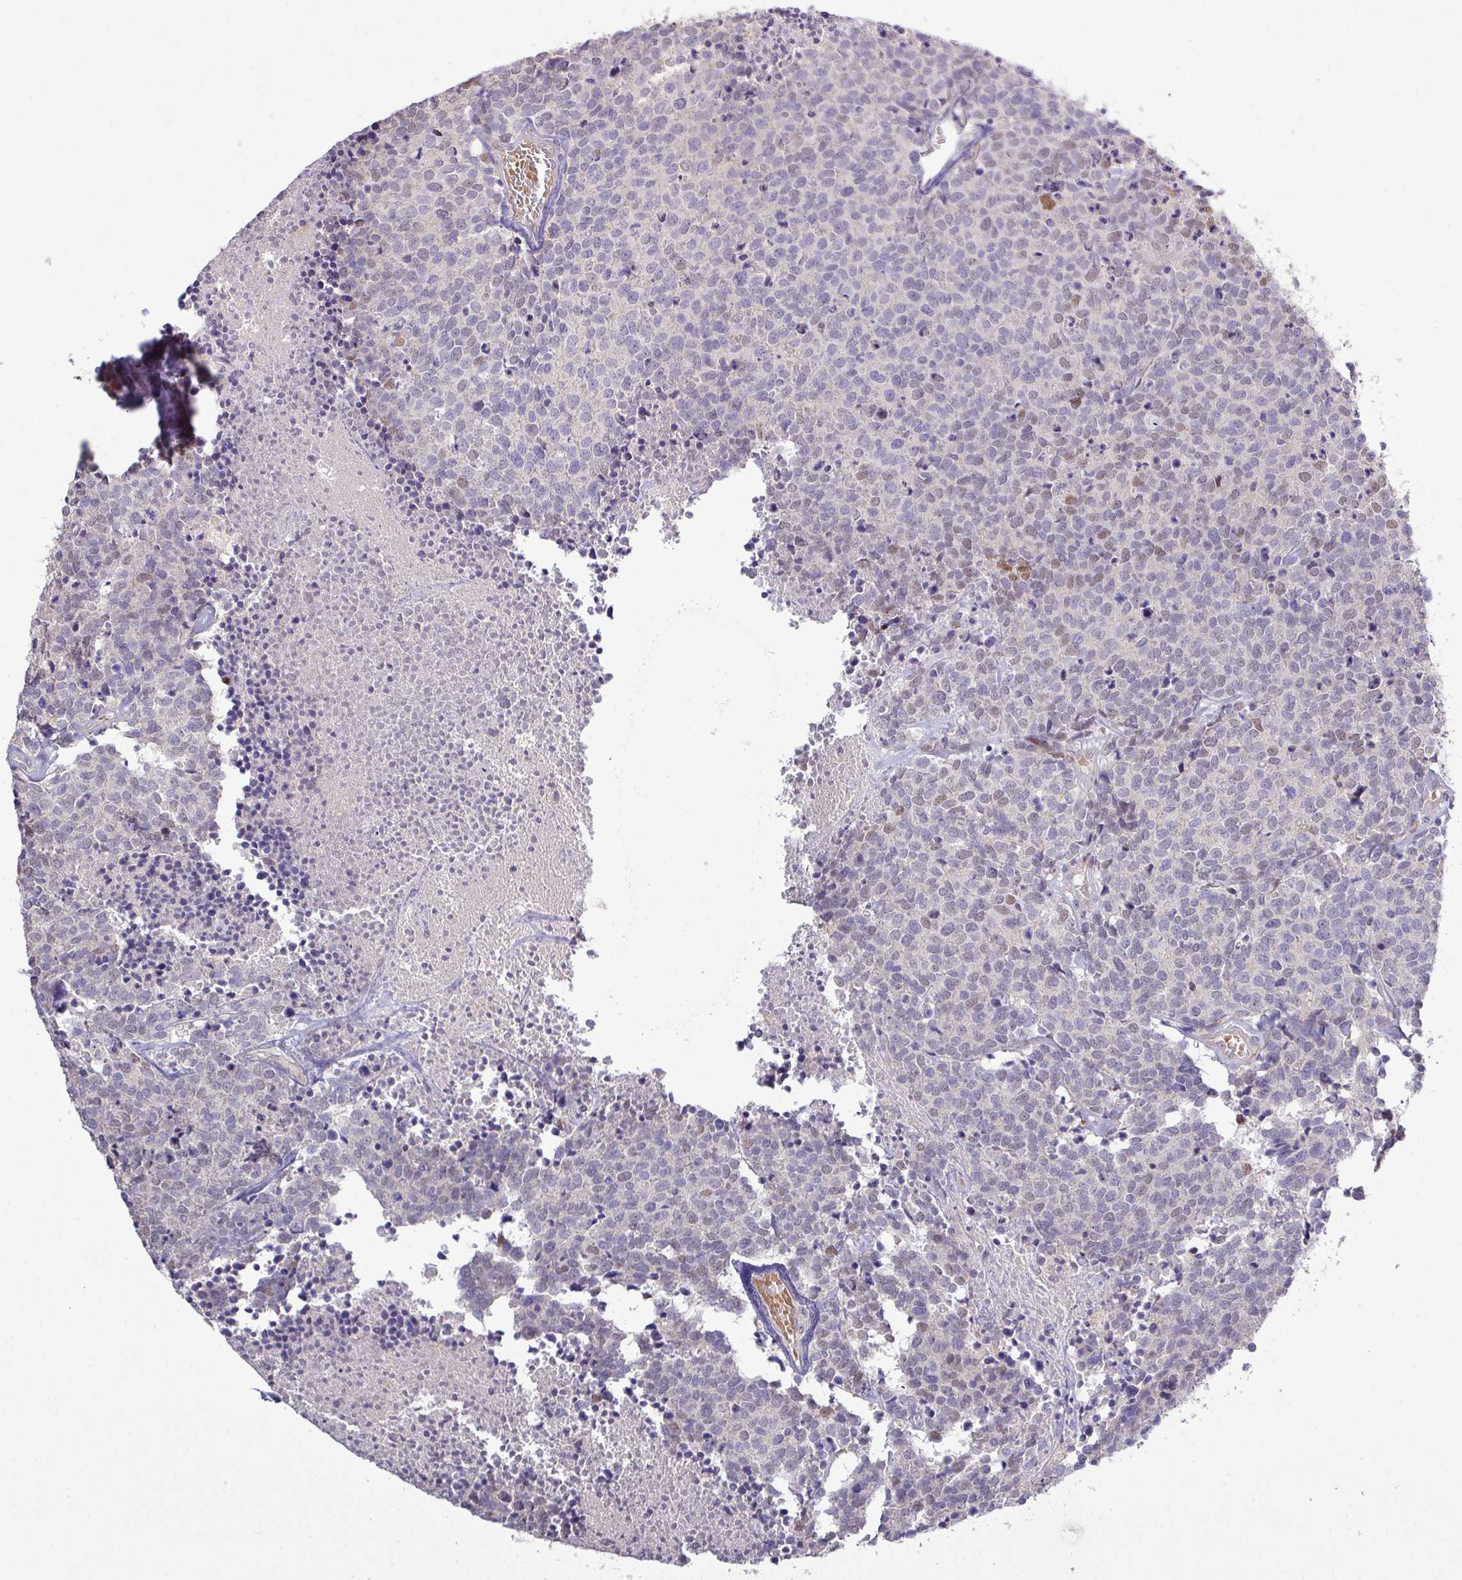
{"staining": {"intensity": "negative", "quantity": "none", "location": "none"}, "tissue": "carcinoid", "cell_type": "Tumor cells", "image_type": "cancer", "snomed": [{"axis": "morphology", "description": "Carcinoid, malignant, NOS"}, {"axis": "topography", "description": "Skin"}], "caption": "The image demonstrates no significant staining in tumor cells of malignant carcinoid.", "gene": "TPRA1", "patient": {"sex": "female", "age": 79}}